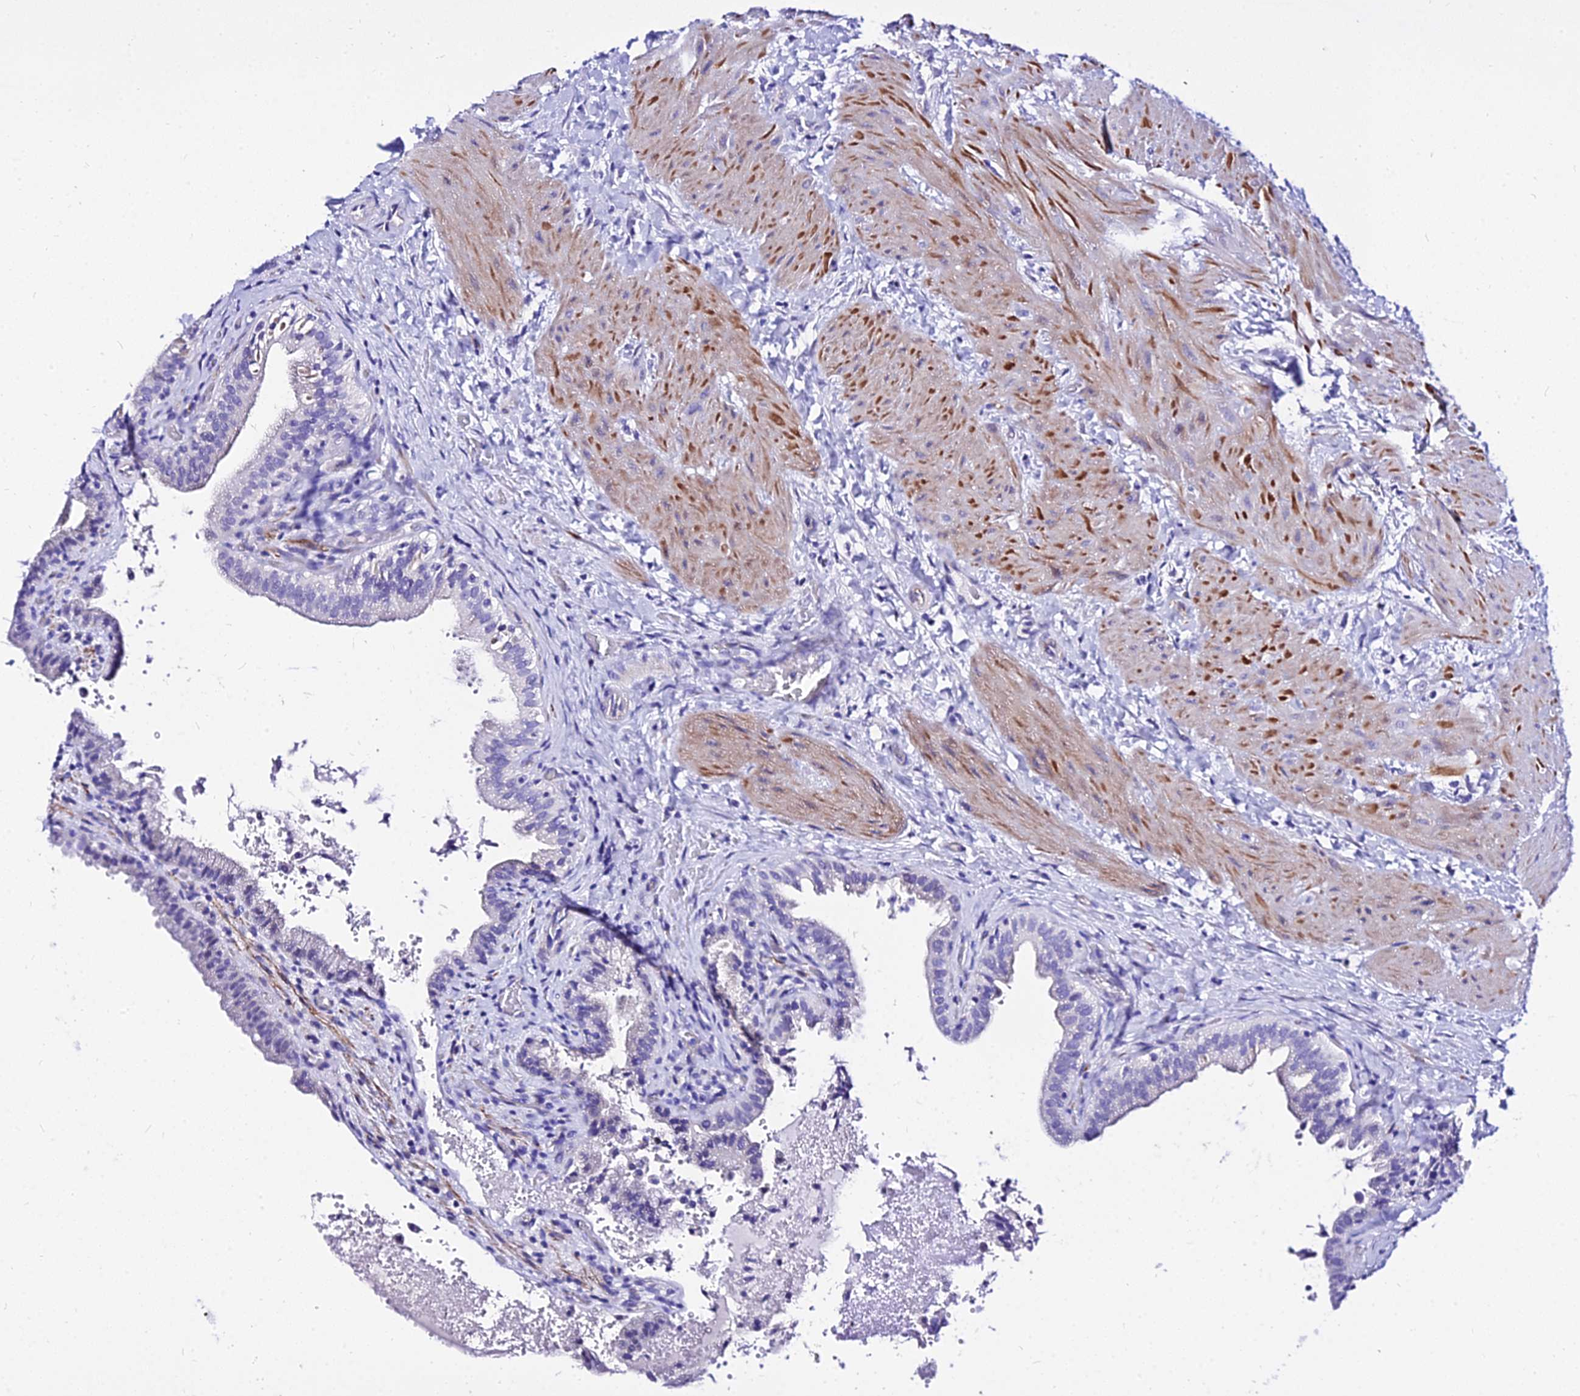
{"staining": {"intensity": "negative", "quantity": "none", "location": "none"}, "tissue": "gallbladder", "cell_type": "Glandular cells", "image_type": "normal", "snomed": [{"axis": "morphology", "description": "Normal tissue, NOS"}, {"axis": "topography", "description": "Gallbladder"}], "caption": "High power microscopy photomicrograph of an immunohistochemistry (IHC) photomicrograph of unremarkable gallbladder, revealing no significant expression in glandular cells. Nuclei are stained in blue.", "gene": "DEFB106A", "patient": {"sex": "male", "age": 24}}